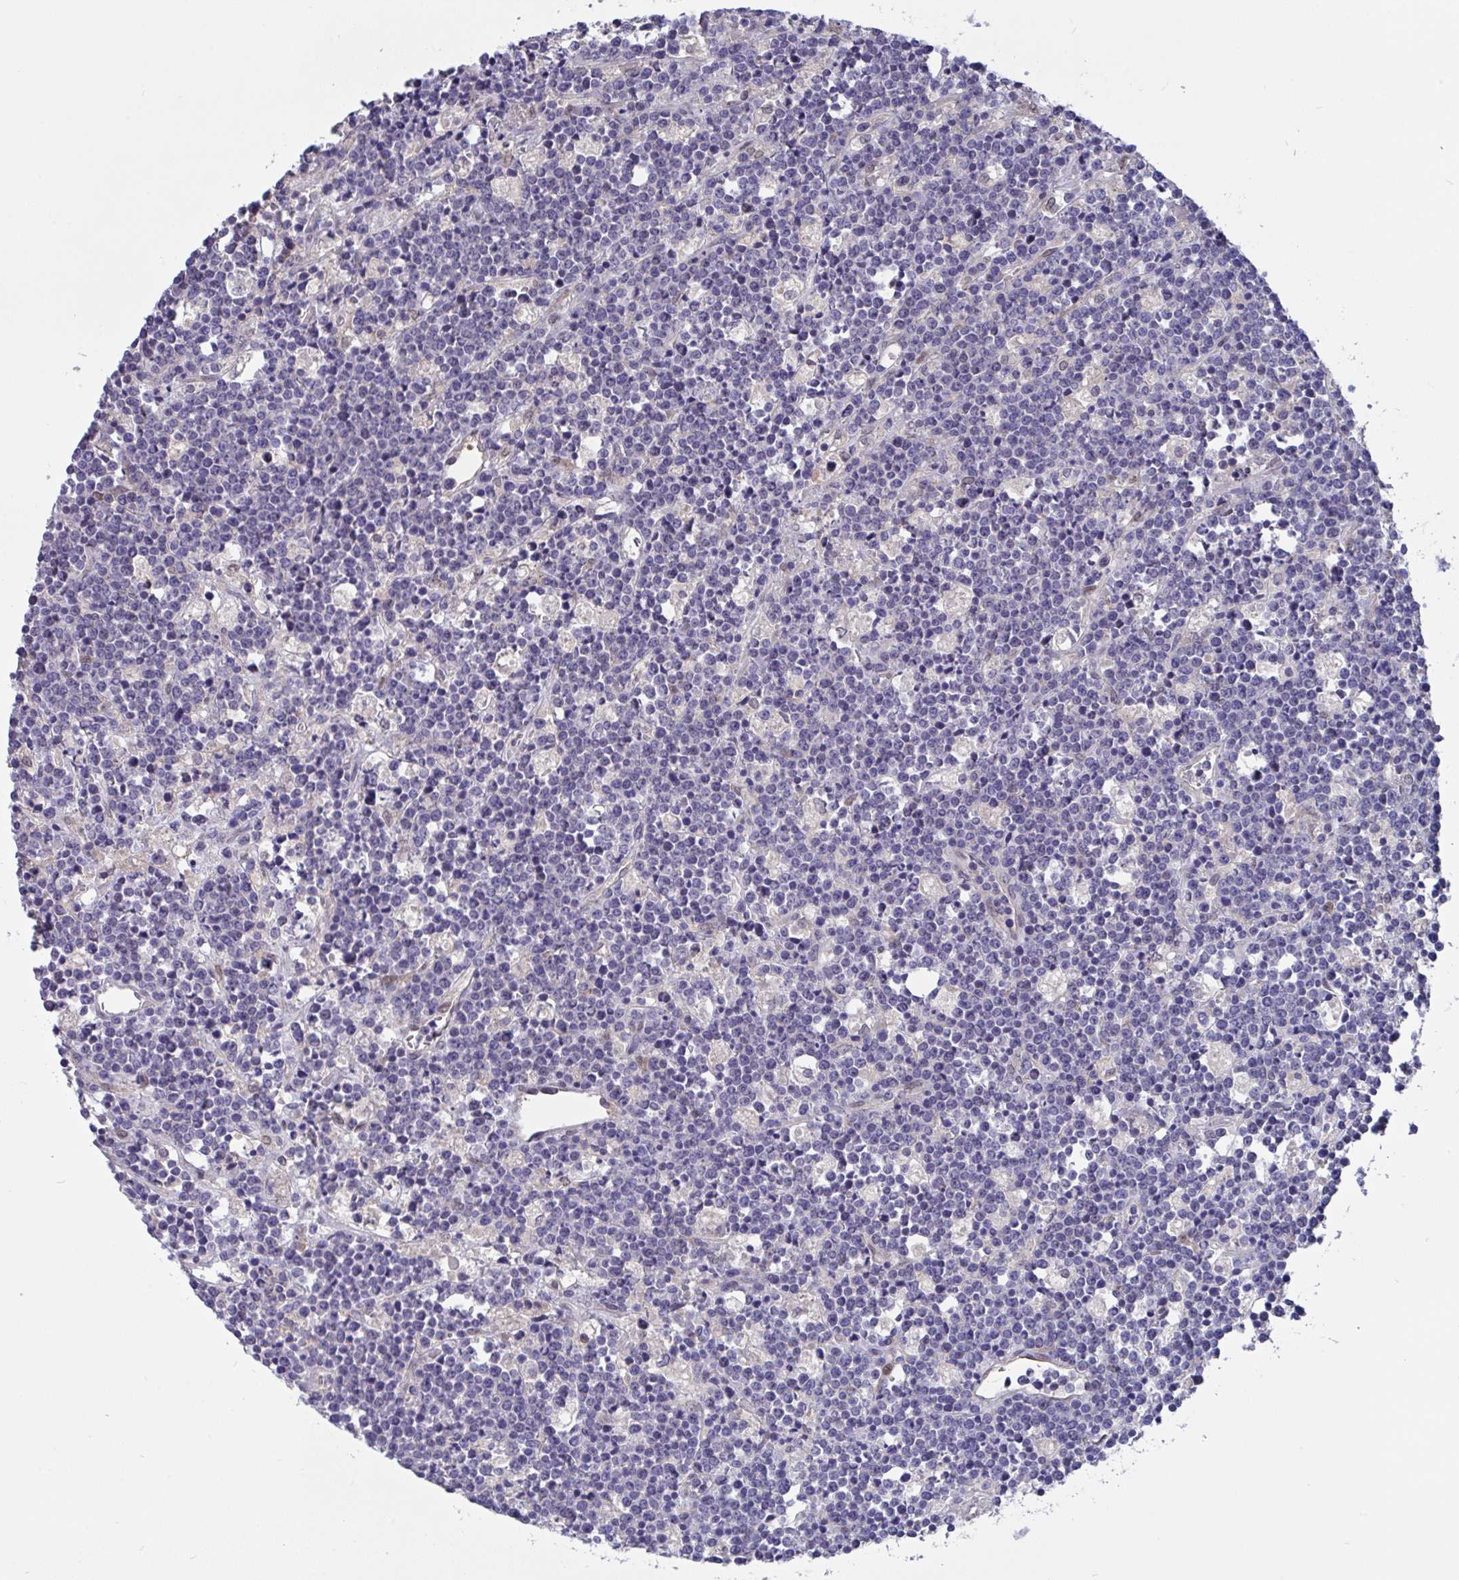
{"staining": {"intensity": "negative", "quantity": "none", "location": "none"}, "tissue": "lymphoma", "cell_type": "Tumor cells", "image_type": "cancer", "snomed": [{"axis": "morphology", "description": "Malignant lymphoma, non-Hodgkin's type, High grade"}, {"axis": "topography", "description": "Ovary"}], "caption": "Photomicrograph shows no protein expression in tumor cells of high-grade malignant lymphoma, non-Hodgkin's type tissue.", "gene": "L3HYPDH", "patient": {"sex": "female", "age": 56}}